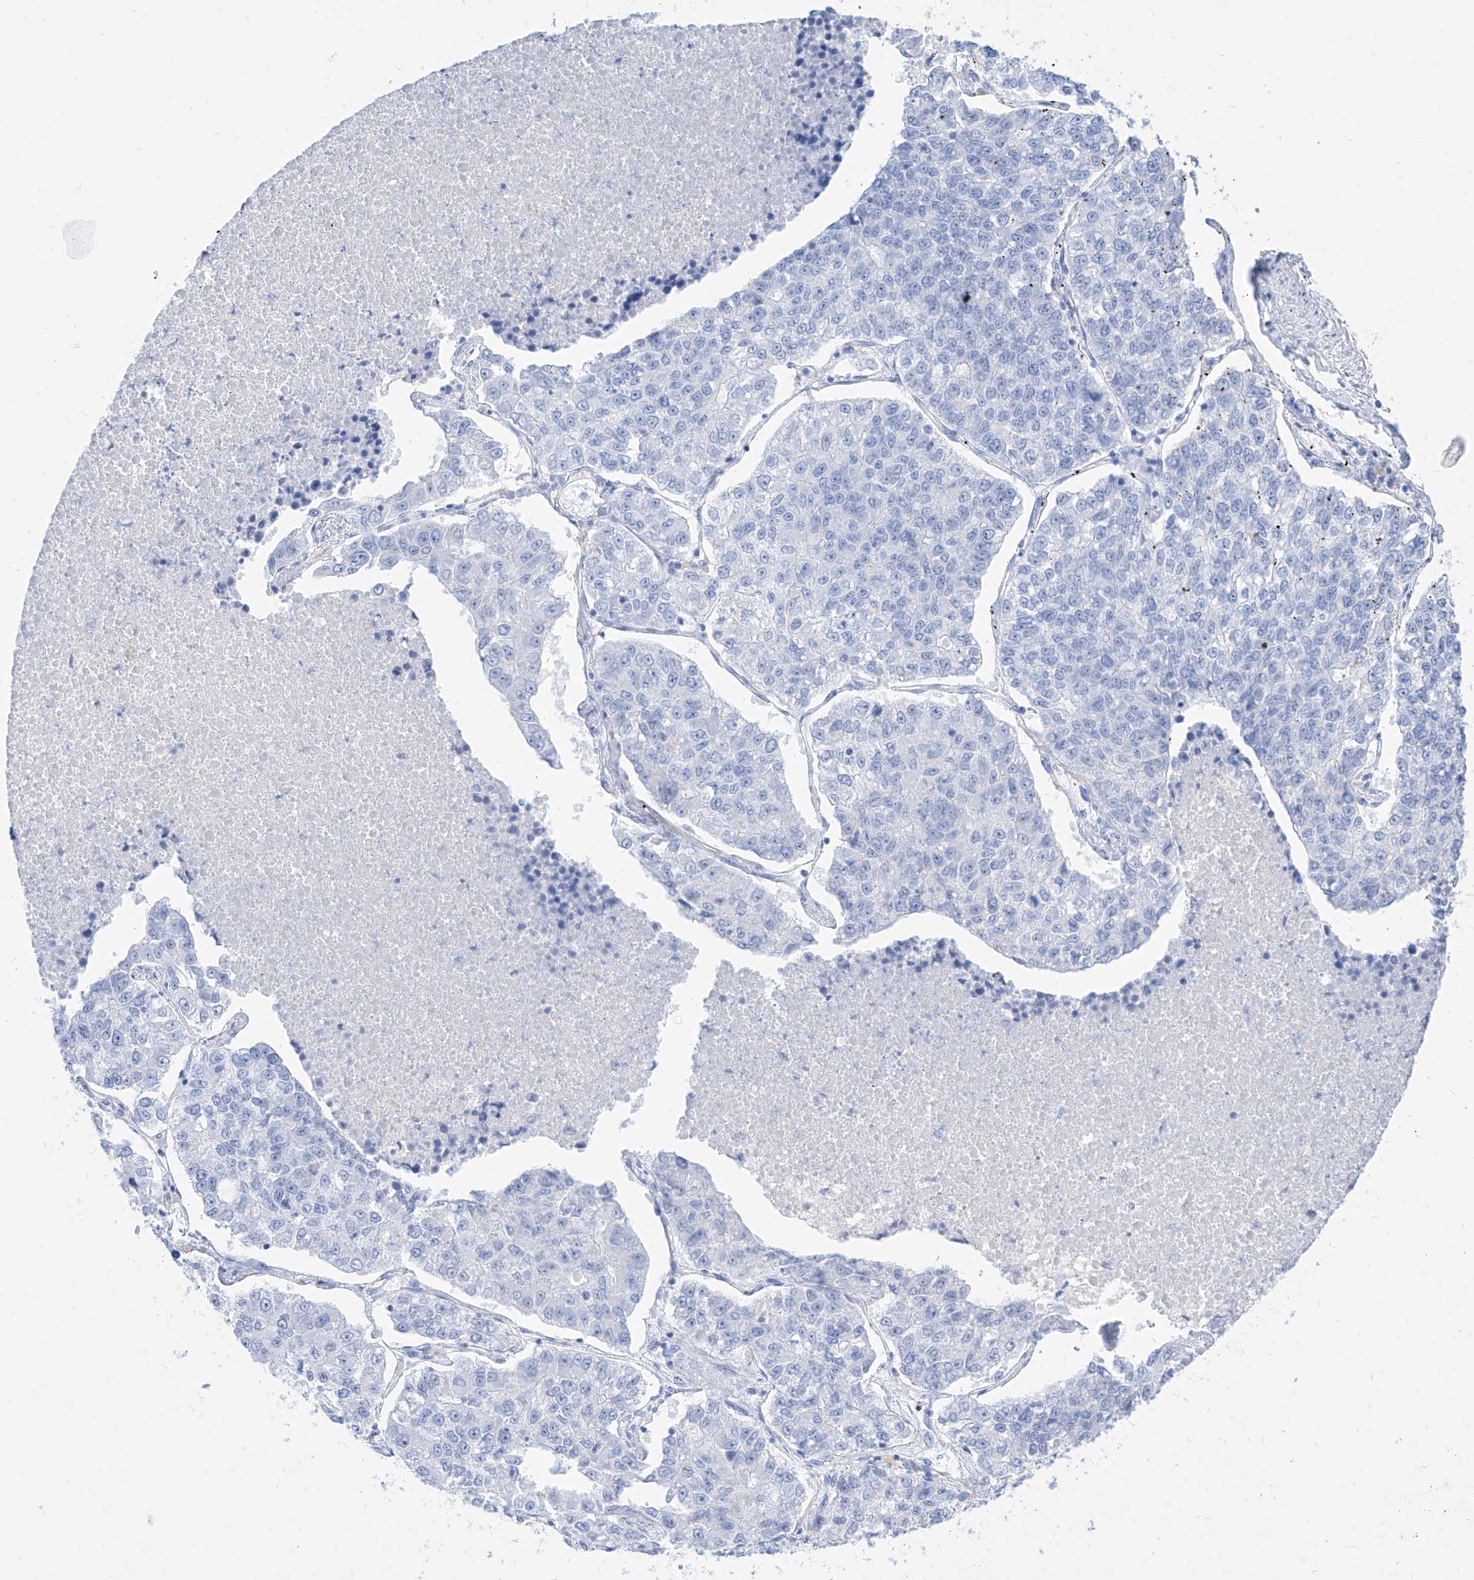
{"staining": {"intensity": "negative", "quantity": "none", "location": "none"}, "tissue": "lung cancer", "cell_type": "Tumor cells", "image_type": "cancer", "snomed": [{"axis": "morphology", "description": "Adenocarcinoma, NOS"}, {"axis": "topography", "description": "Lung"}], "caption": "An IHC photomicrograph of lung adenocarcinoma is shown. There is no staining in tumor cells of lung adenocarcinoma. Brightfield microscopy of immunohistochemistry (IHC) stained with DAB (3,3'-diaminobenzidine) (brown) and hematoxylin (blue), captured at high magnification.", "gene": "PDXK", "patient": {"sex": "male", "age": 49}}